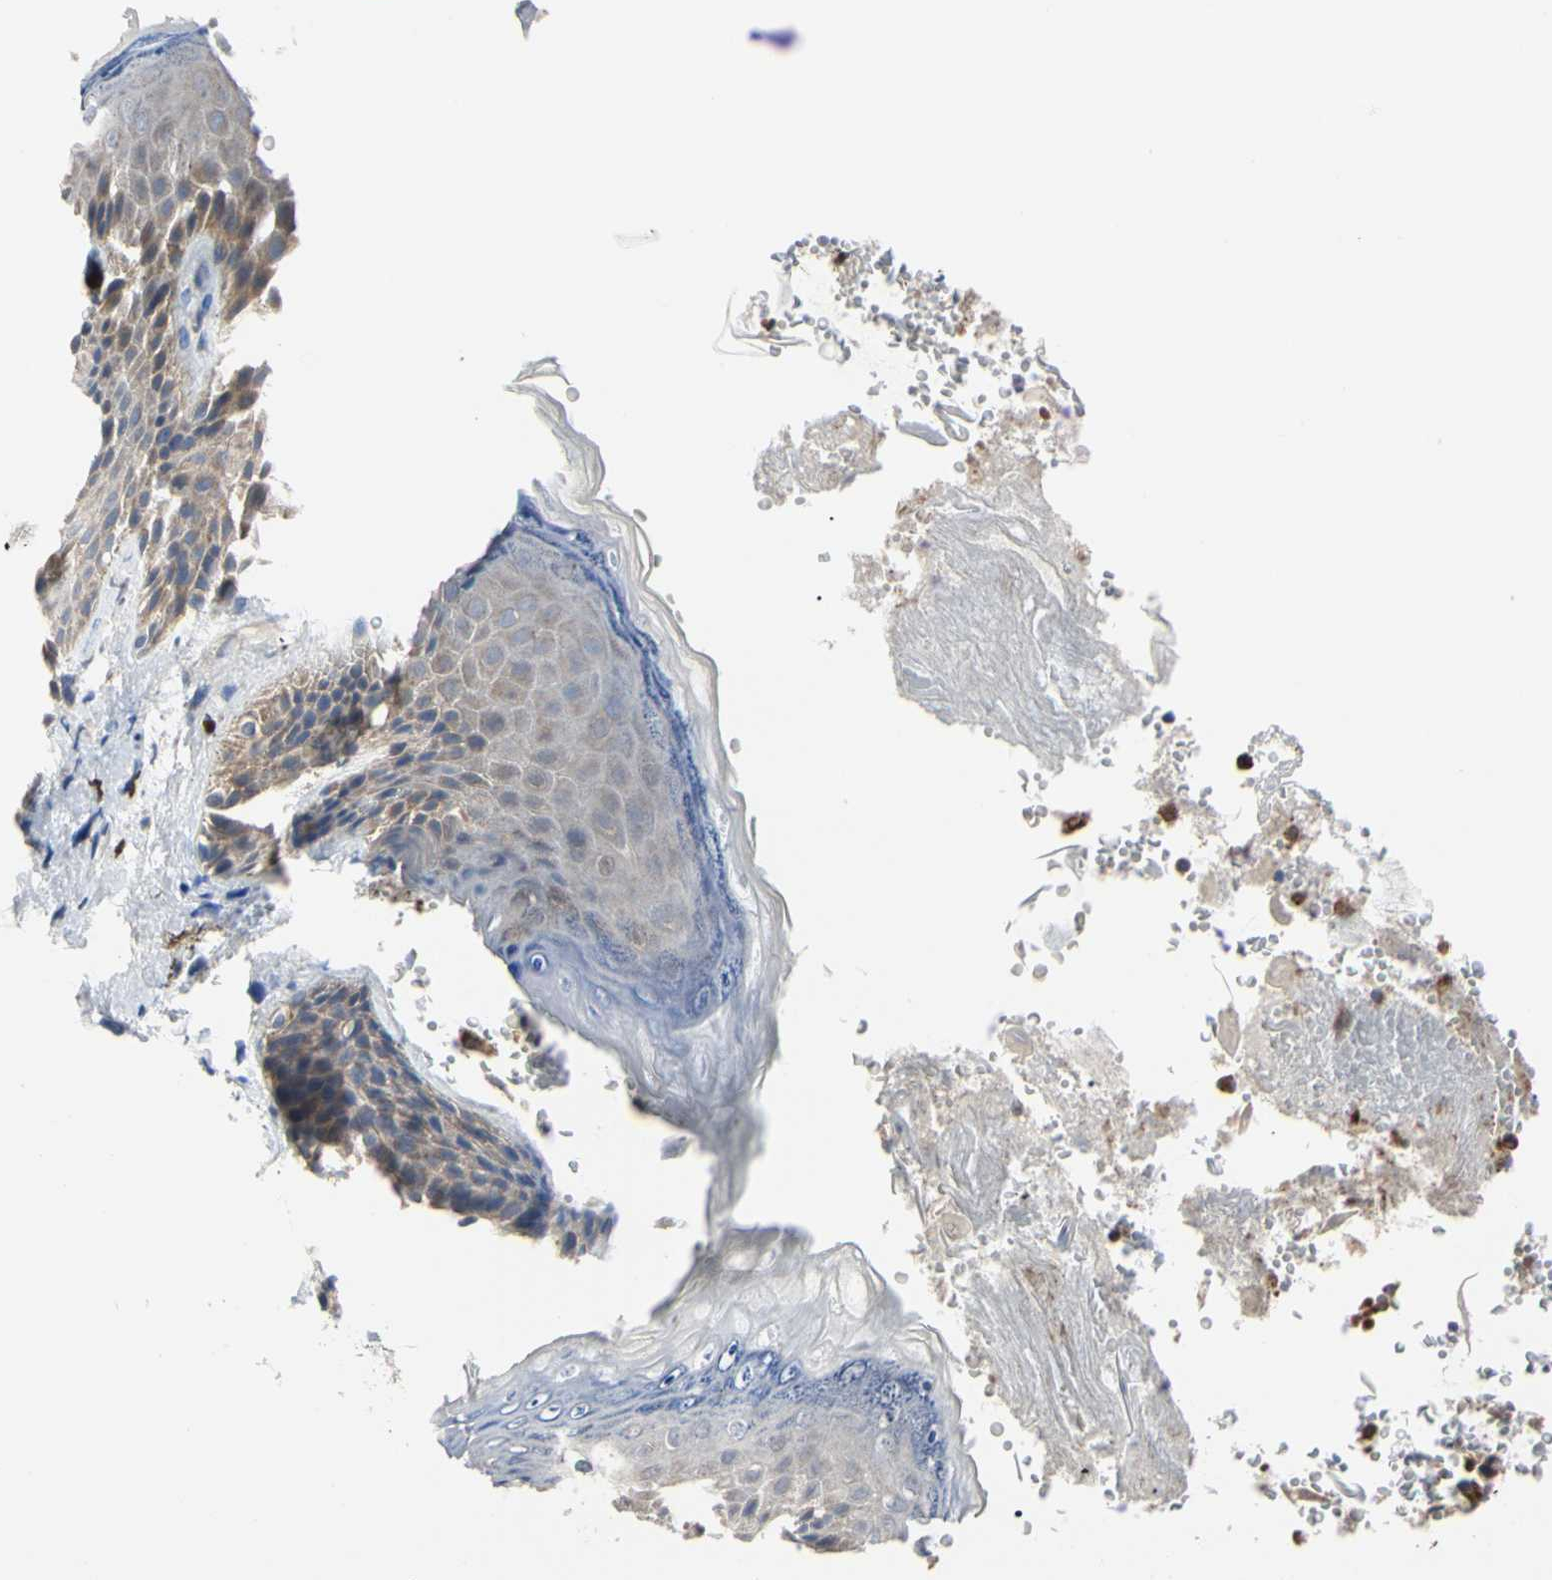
{"staining": {"intensity": "moderate", "quantity": "25%-75%", "location": "cytoplasmic/membranous"}, "tissue": "skin", "cell_type": "Epidermal cells", "image_type": "normal", "snomed": [{"axis": "morphology", "description": "Normal tissue, NOS"}, {"axis": "topography", "description": "Anal"}], "caption": "A high-resolution histopathology image shows immunohistochemistry staining of benign skin, which exhibits moderate cytoplasmic/membranous positivity in about 25%-75% of epidermal cells.", "gene": "MCL1", "patient": {"sex": "female", "age": 46}}